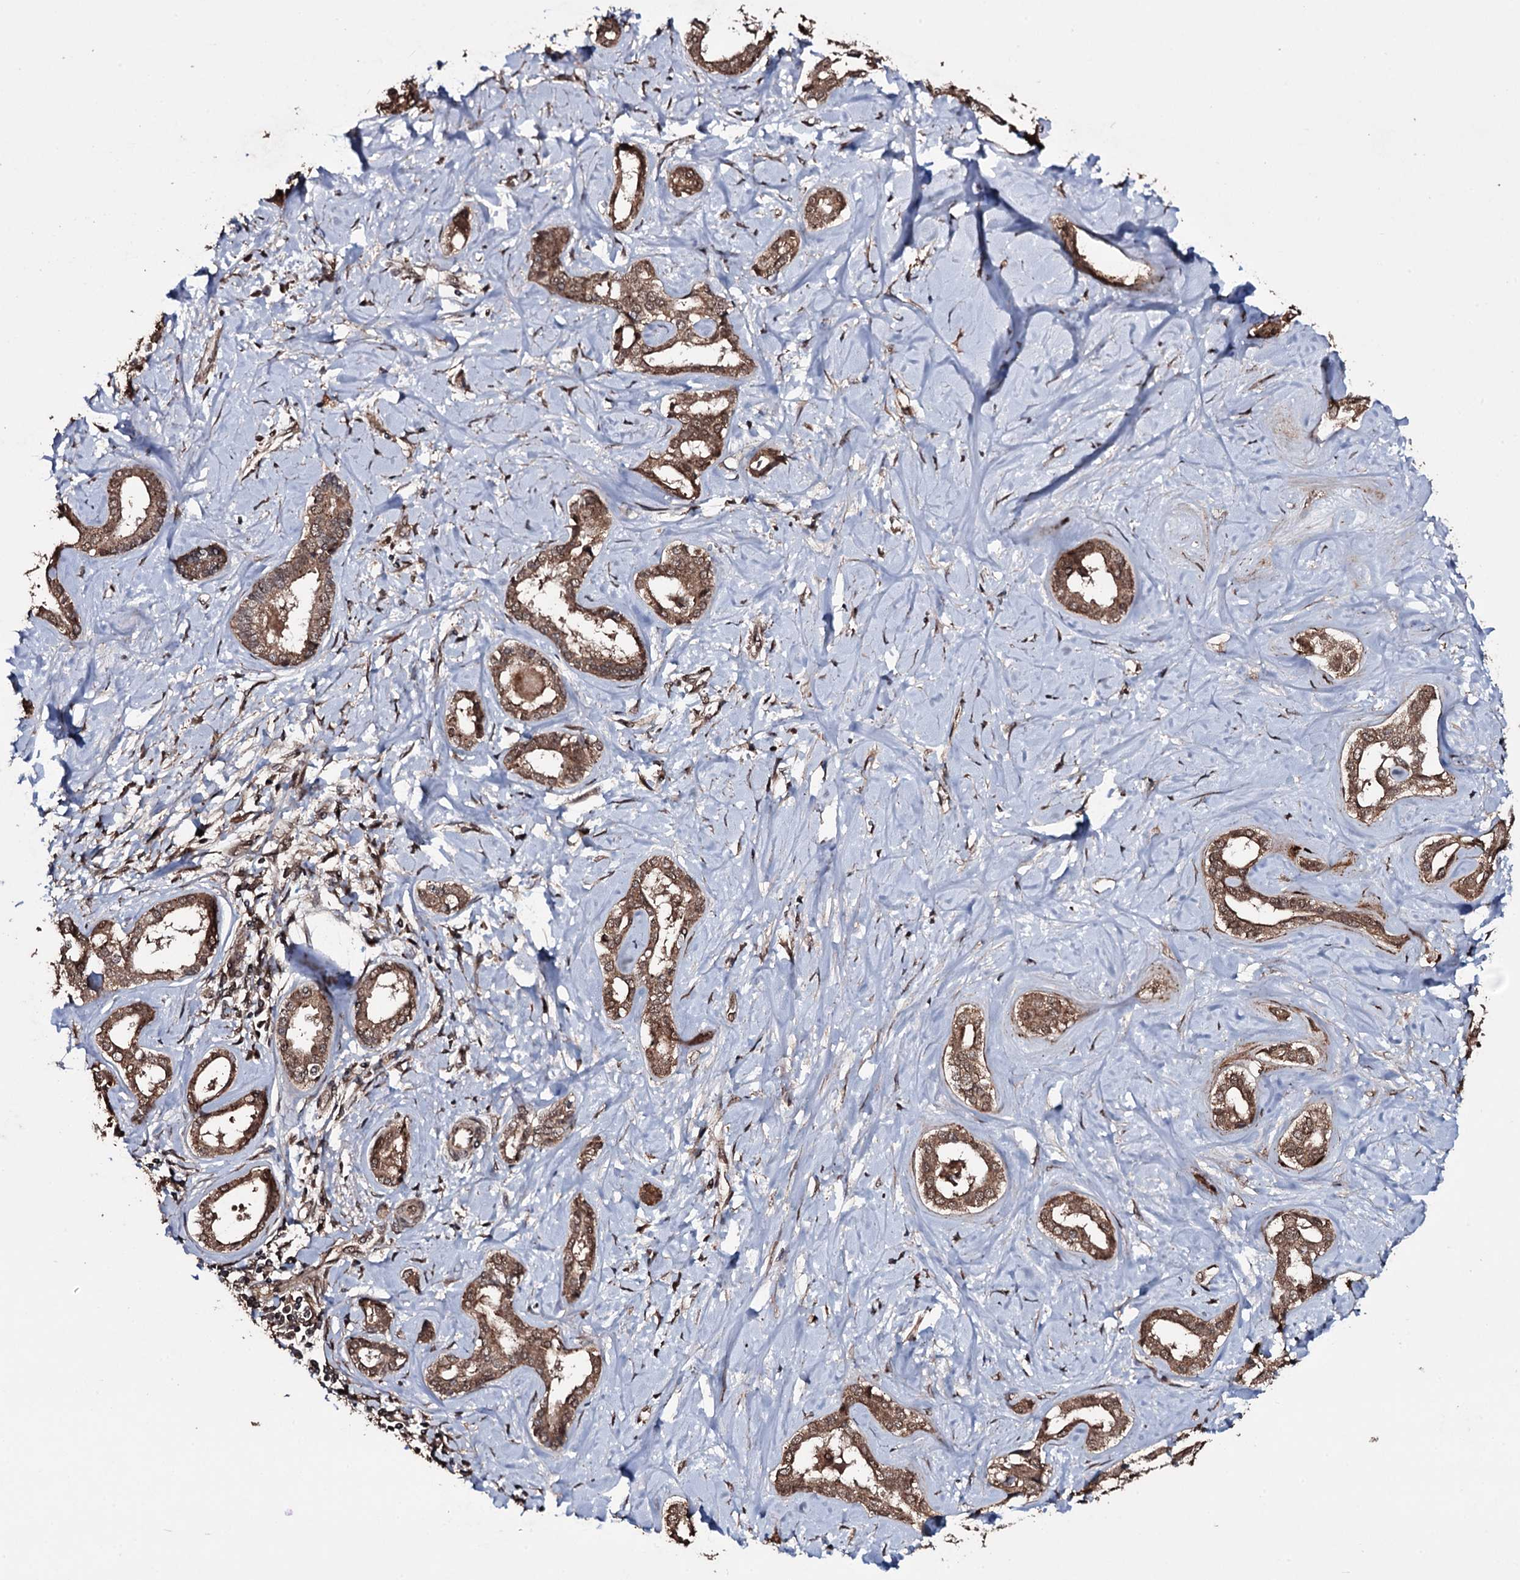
{"staining": {"intensity": "moderate", "quantity": ">75%", "location": "cytoplasmic/membranous"}, "tissue": "liver cancer", "cell_type": "Tumor cells", "image_type": "cancer", "snomed": [{"axis": "morphology", "description": "Cholangiocarcinoma"}, {"axis": "topography", "description": "Liver"}], "caption": "Immunohistochemical staining of human cholangiocarcinoma (liver) reveals medium levels of moderate cytoplasmic/membranous protein staining in approximately >75% of tumor cells. (Stains: DAB (3,3'-diaminobenzidine) in brown, nuclei in blue, Microscopy: brightfield microscopy at high magnification).", "gene": "MRPS31", "patient": {"sex": "female", "age": 77}}